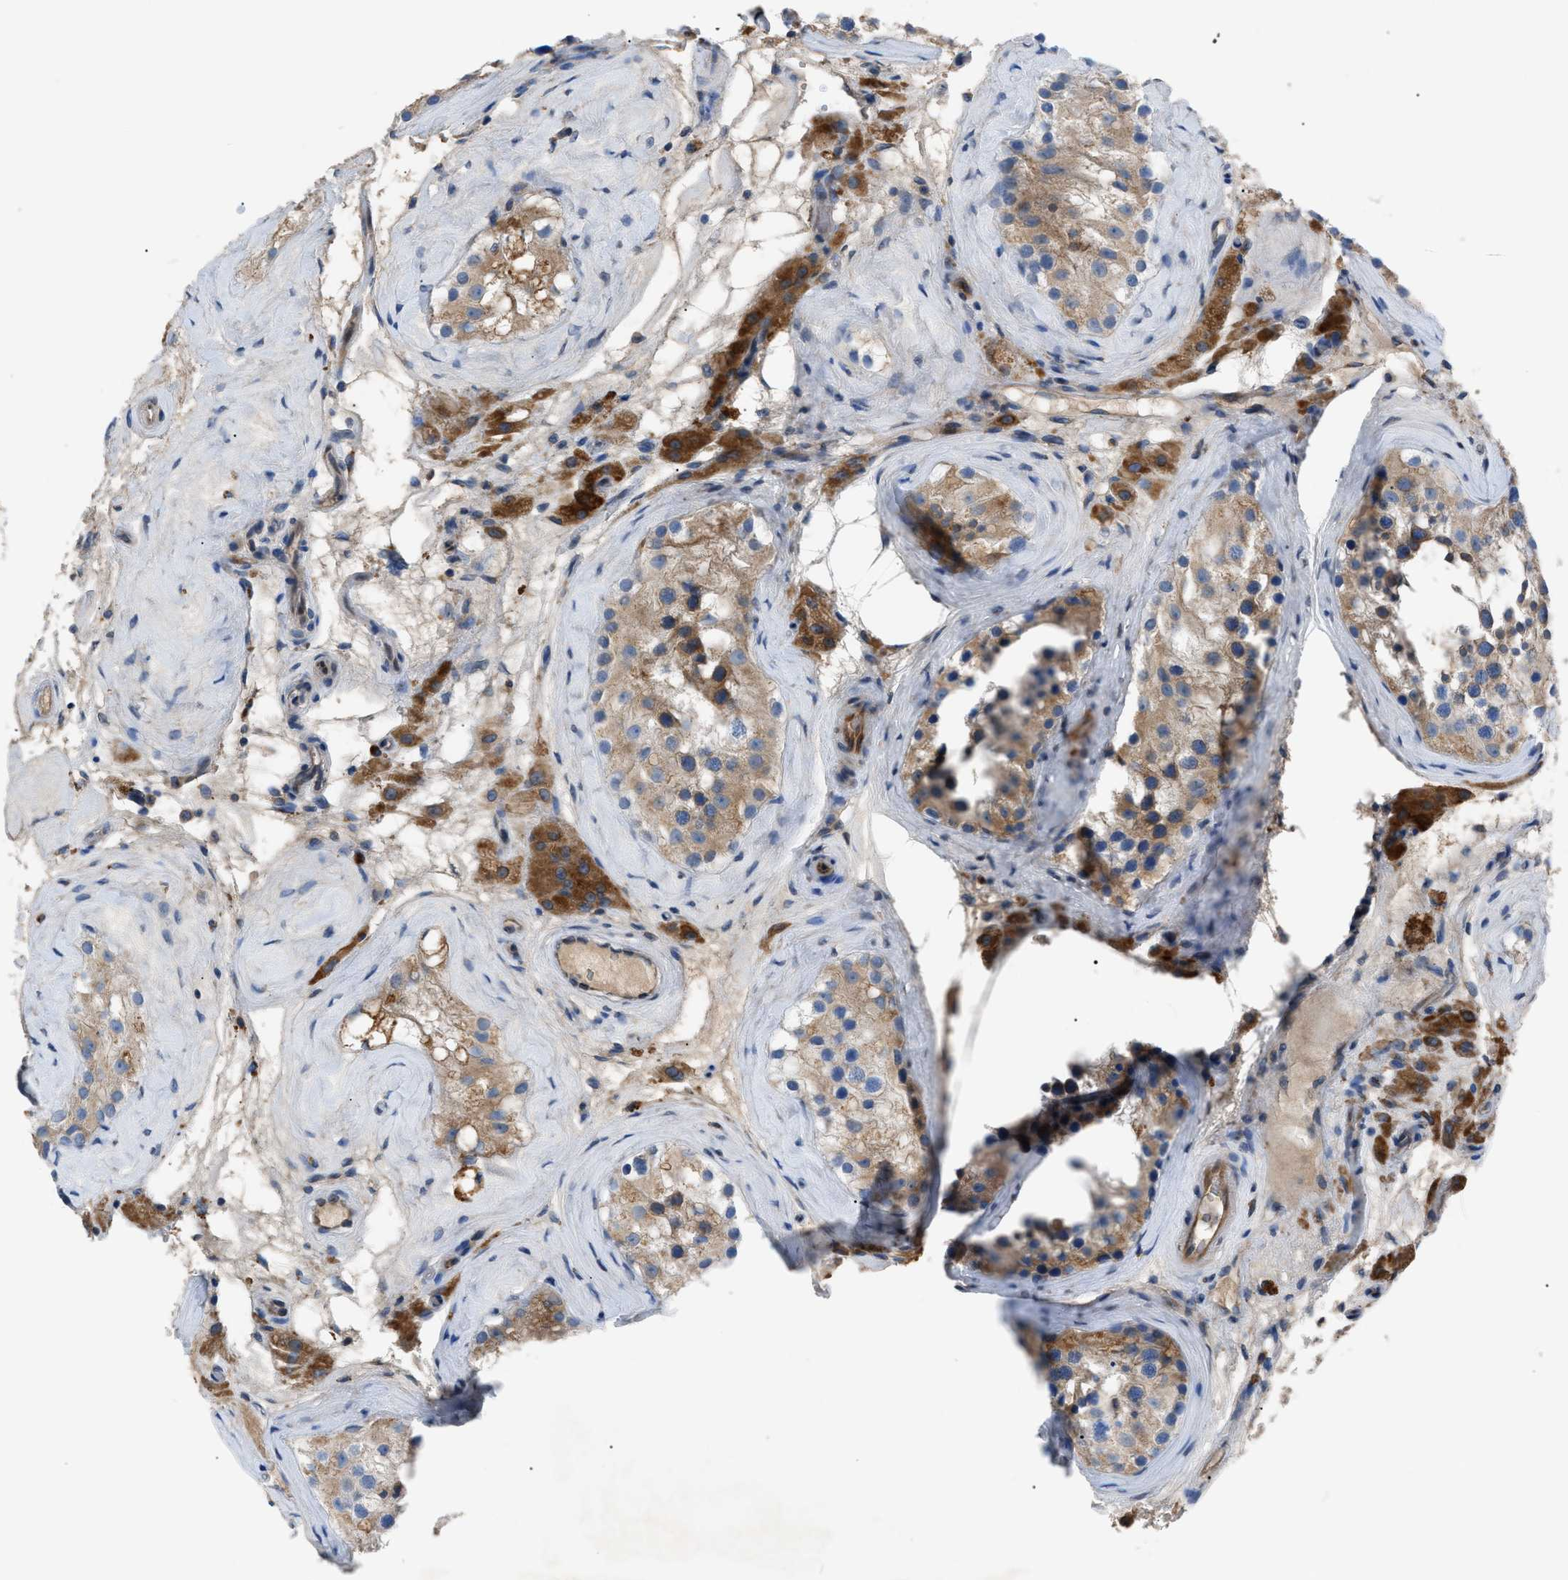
{"staining": {"intensity": "moderate", "quantity": ">75%", "location": "cytoplasmic/membranous"}, "tissue": "testis", "cell_type": "Cells in seminiferous ducts", "image_type": "normal", "snomed": [{"axis": "morphology", "description": "Normal tissue, NOS"}, {"axis": "morphology", "description": "Seminoma, NOS"}, {"axis": "topography", "description": "Testis"}], "caption": "Immunohistochemistry (IHC) (DAB) staining of normal testis exhibits moderate cytoplasmic/membranous protein staining in about >75% of cells in seminiferous ducts.", "gene": "ZDHHC24", "patient": {"sex": "male", "age": 71}}